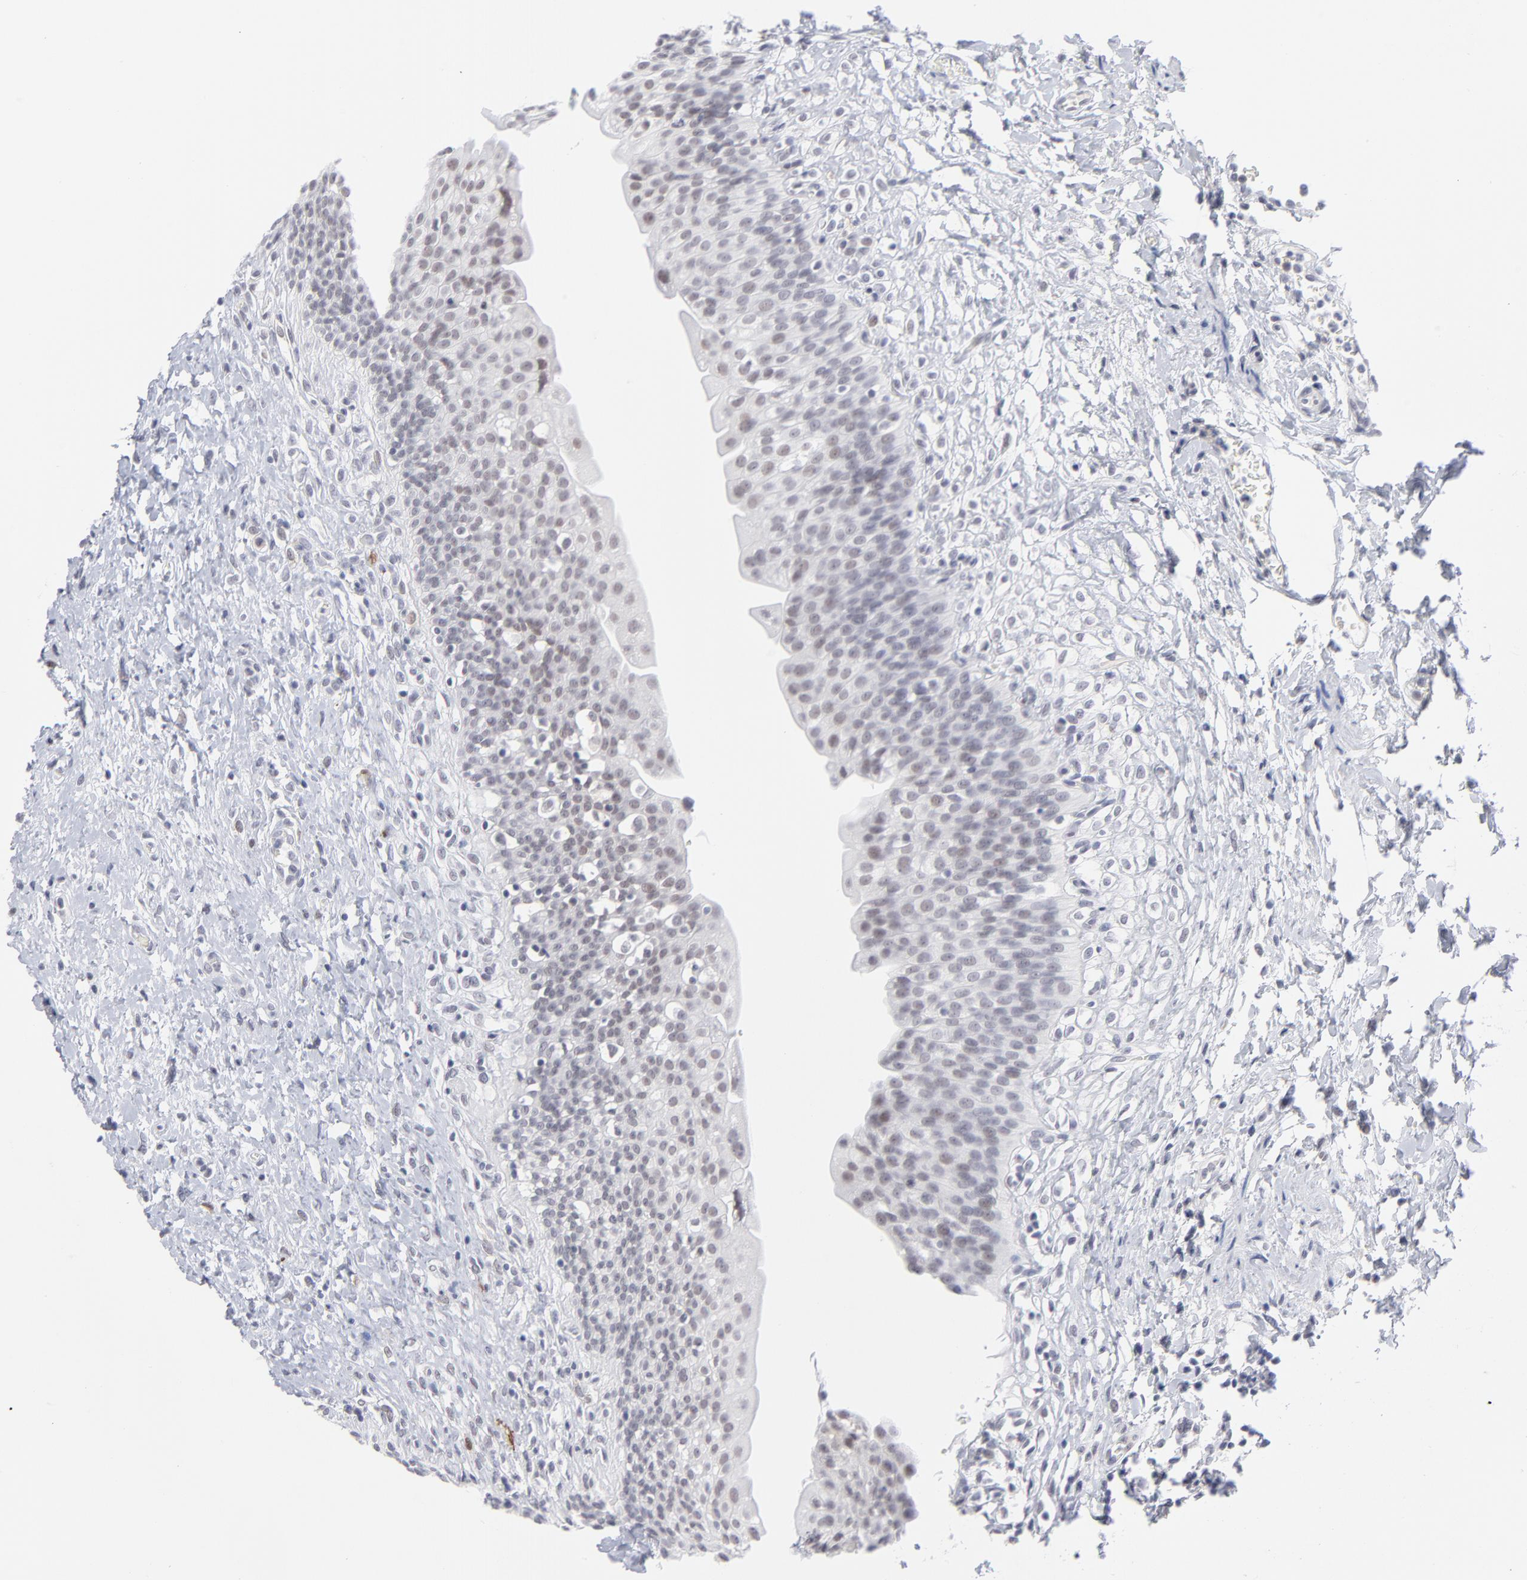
{"staining": {"intensity": "weak", "quantity": "25%-75%", "location": "nuclear"}, "tissue": "urinary bladder", "cell_type": "Urothelial cells", "image_type": "normal", "snomed": [{"axis": "morphology", "description": "Normal tissue, NOS"}, {"axis": "topography", "description": "Urinary bladder"}], "caption": "Immunohistochemical staining of unremarkable urinary bladder reveals 25%-75% levels of weak nuclear protein staining in about 25%-75% of urothelial cells. The protein of interest is stained brown, and the nuclei are stained in blue (DAB IHC with brightfield microscopy, high magnification).", "gene": "CCR2", "patient": {"sex": "female", "age": 80}}